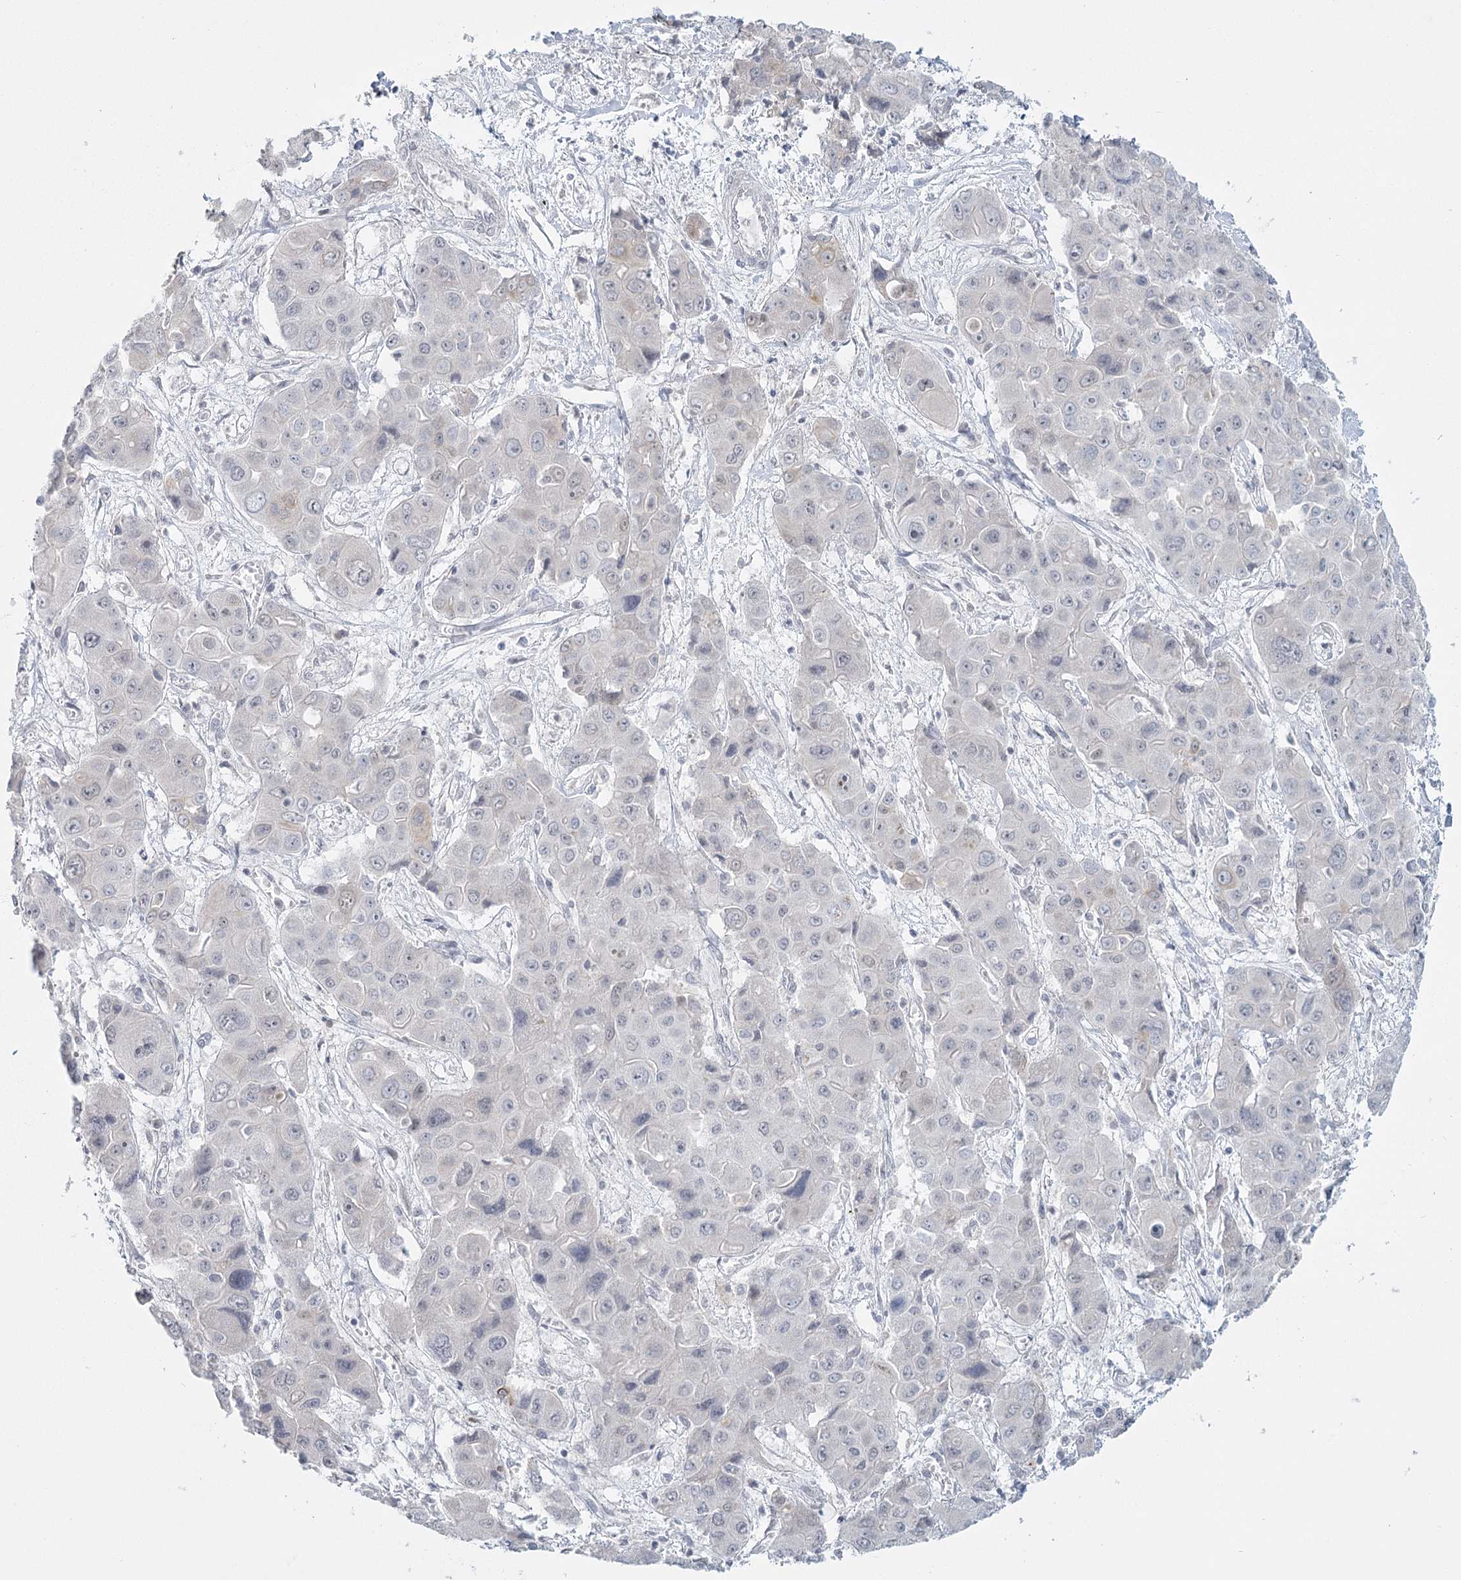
{"staining": {"intensity": "negative", "quantity": "none", "location": "none"}, "tissue": "liver cancer", "cell_type": "Tumor cells", "image_type": "cancer", "snomed": [{"axis": "morphology", "description": "Cholangiocarcinoma"}, {"axis": "topography", "description": "Liver"}], "caption": "Liver cholangiocarcinoma was stained to show a protein in brown. There is no significant expression in tumor cells.", "gene": "TMEM70", "patient": {"sex": "male", "age": 67}}